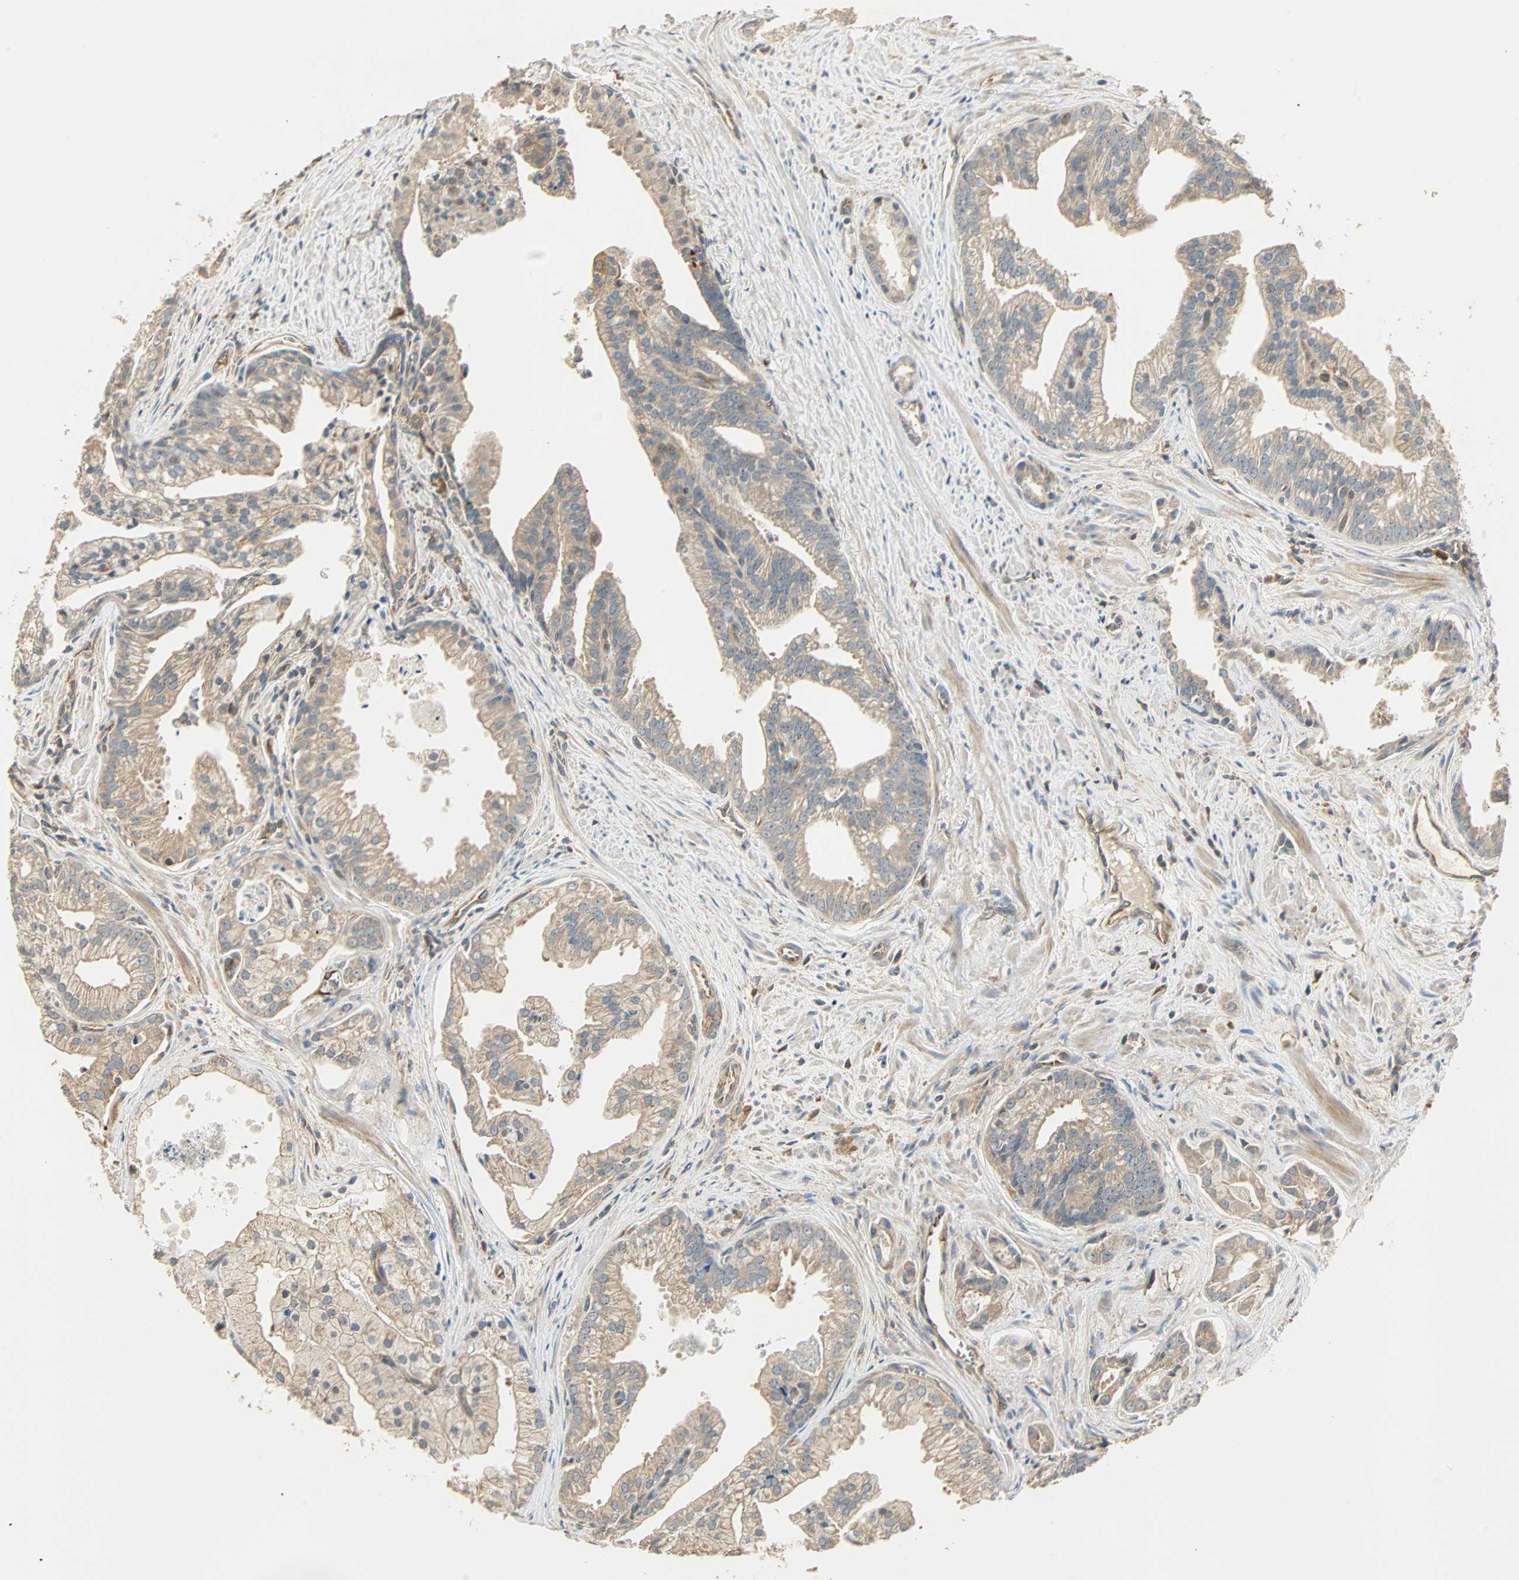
{"staining": {"intensity": "weak", "quantity": ">75%", "location": "cytoplasmic/membranous"}, "tissue": "prostate cancer", "cell_type": "Tumor cells", "image_type": "cancer", "snomed": [{"axis": "morphology", "description": "Adenocarcinoma, High grade"}, {"axis": "topography", "description": "Prostate"}], "caption": "Tumor cells display weak cytoplasmic/membranous staining in approximately >75% of cells in adenocarcinoma (high-grade) (prostate). Using DAB (3,3'-diaminobenzidine) (brown) and hematoxylin (blue) stains, captured at high magnification using brightfield microscopy.", "gene": "GALK1", "patient": {"sex": "male", "age": 67}}